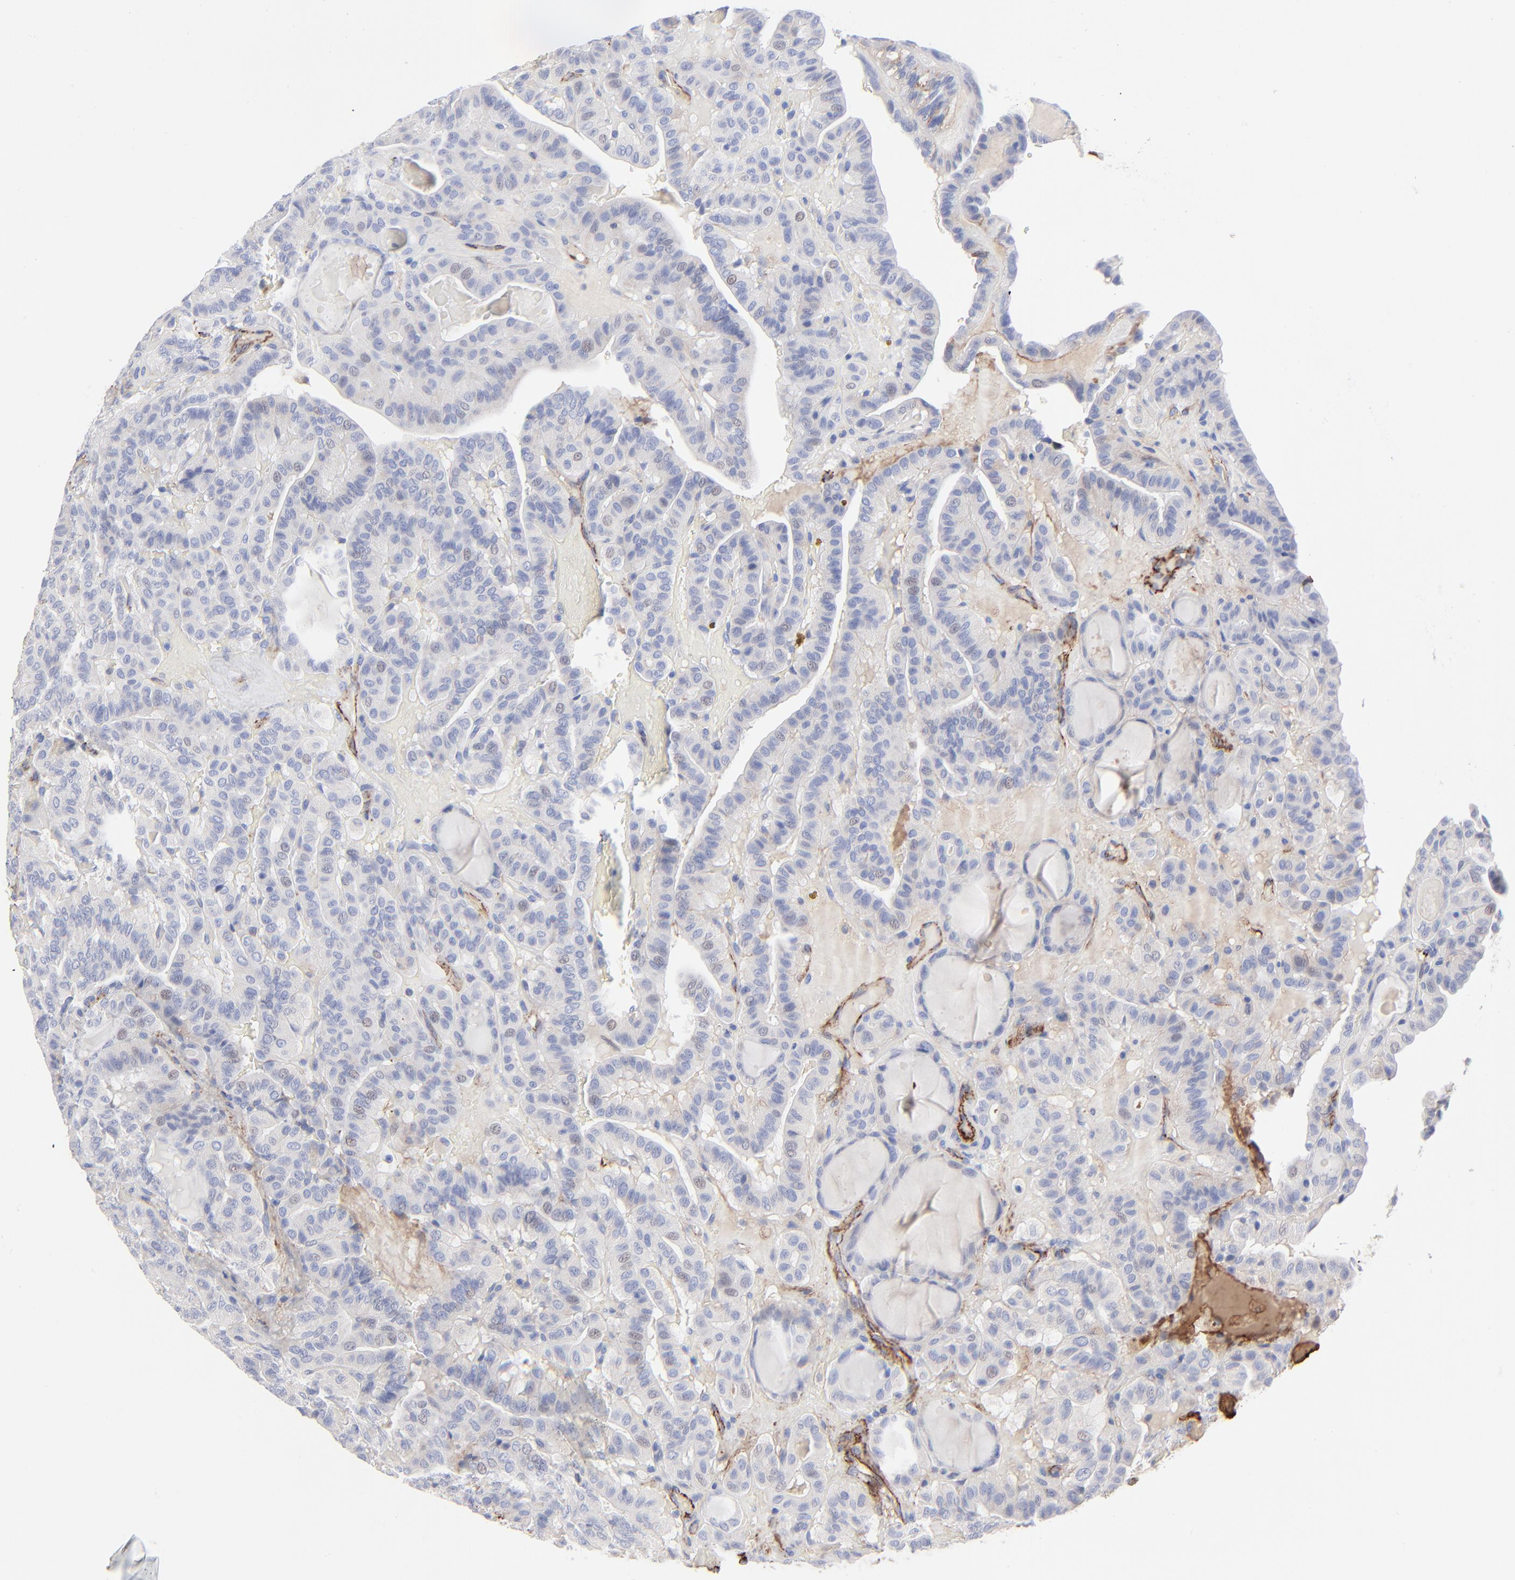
{"staining": {"intensity": "negative", "quantity": "none", "location": "none"}, "tissue": "thyroid cancer", "cell_type": "Tumor cells", "image_type": "cancer", "snomed": [{"axis": "morphology", "description": "Papillary adenocarcinoma, NOS"}, {"axis": "topography", "description": "Thyroid gland"}], "caption": "Tumor cells show no significant protein expression in papillary adenocarcinoma (thyroid). (DAB immunohistochemistry (IHC), high magnification).", "gene": "FBLN2", "patient": {"sex": "male", "age": 77}}